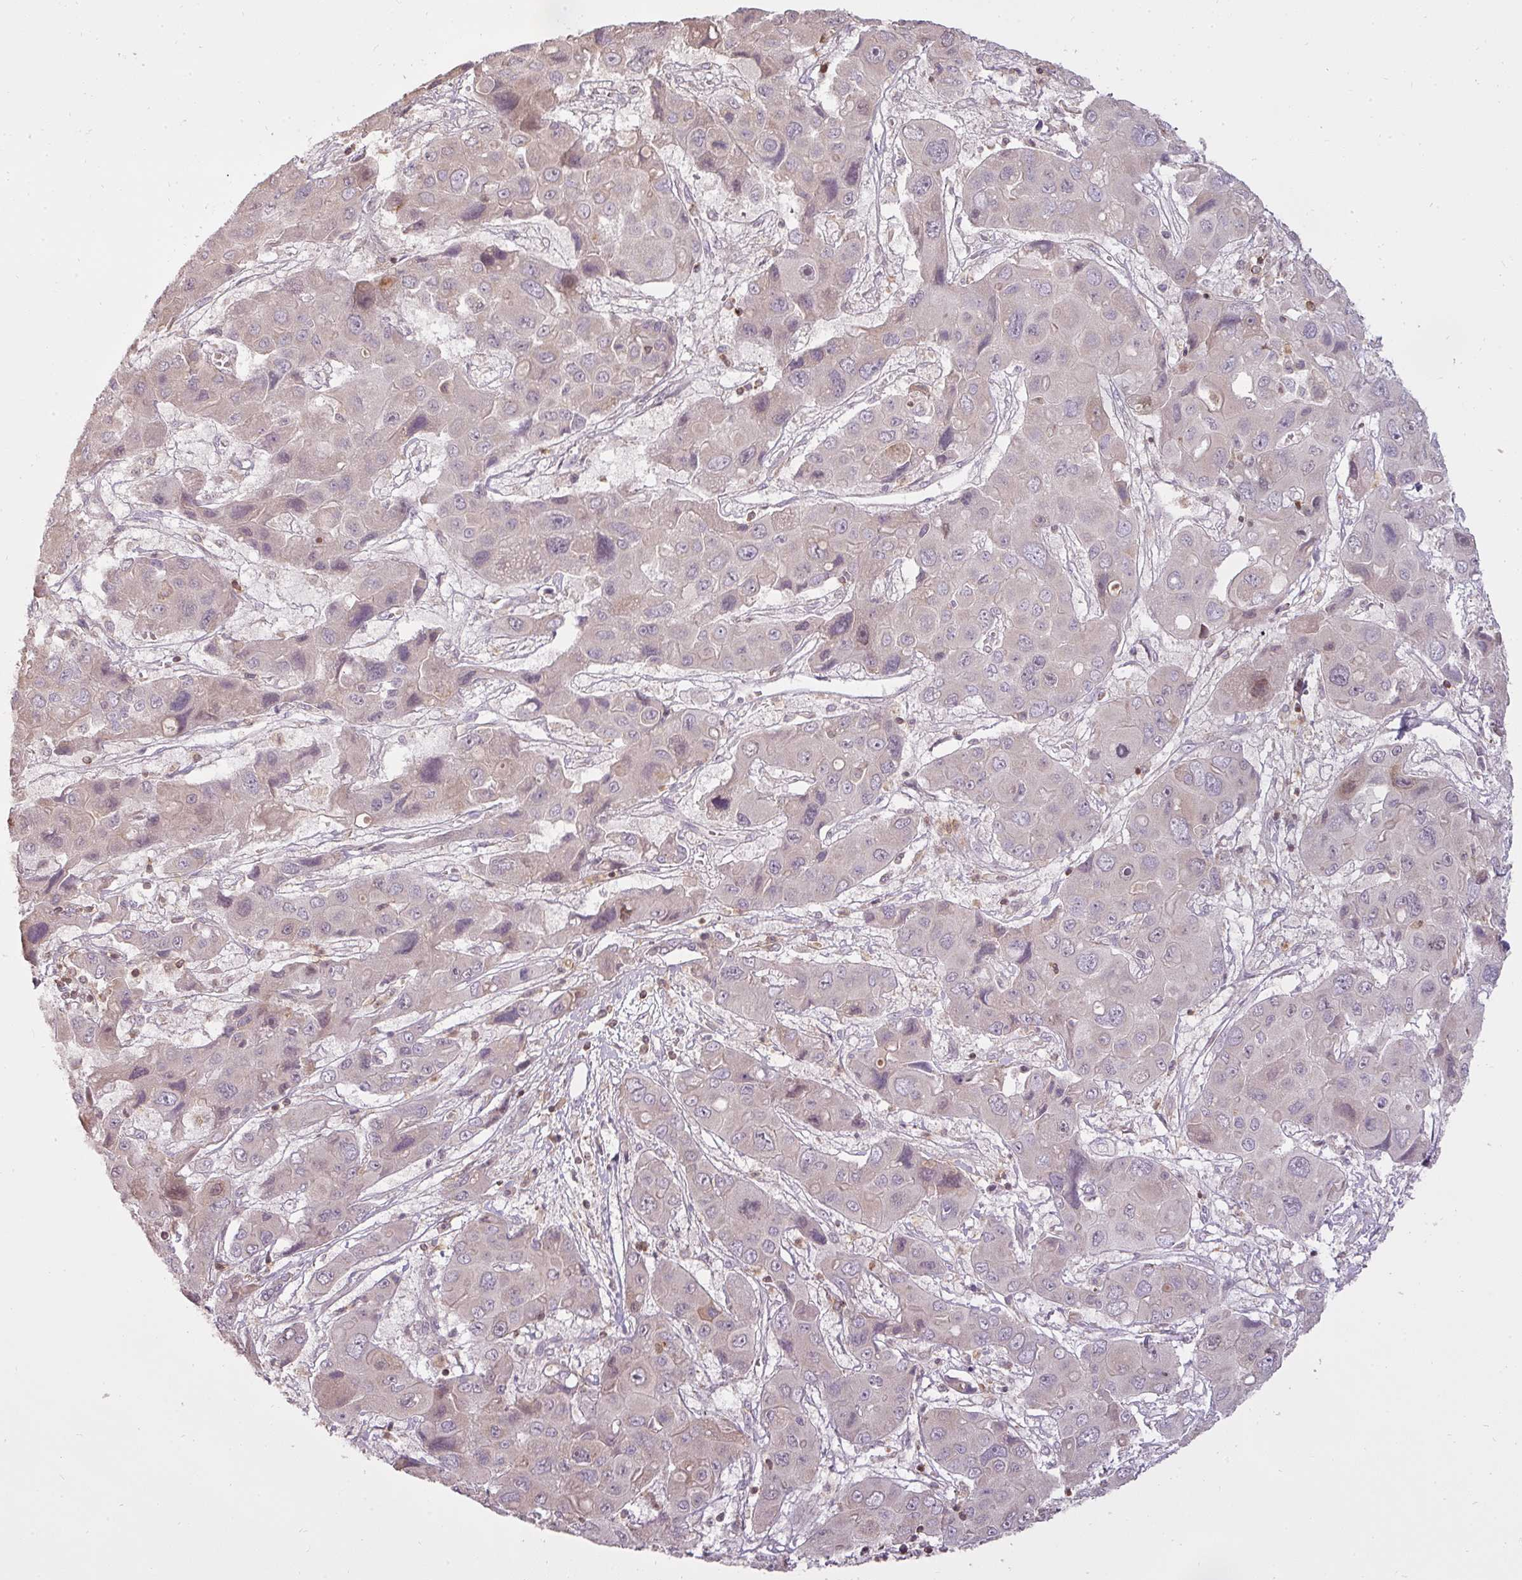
{"staining": {"intensity": "weak", "quantity": "<25%", "location": "cytoplasmic/membranous"}, "tissue": "liver cancer", "cell_type": "Tumor cells", "image_type": "cancer", "snomed": [{"axis": "morphology", "description": "Cholangiocarcinoma"}, {"axis": "topography", "description": "Liver"}], "caption": "Immunohistochemical staining of liver cancer (cholangiocarcinoma) exhibits no significant staining in tumor cells.", "gene": "STK4", "patient": {"sex": "male", "age": 67}}